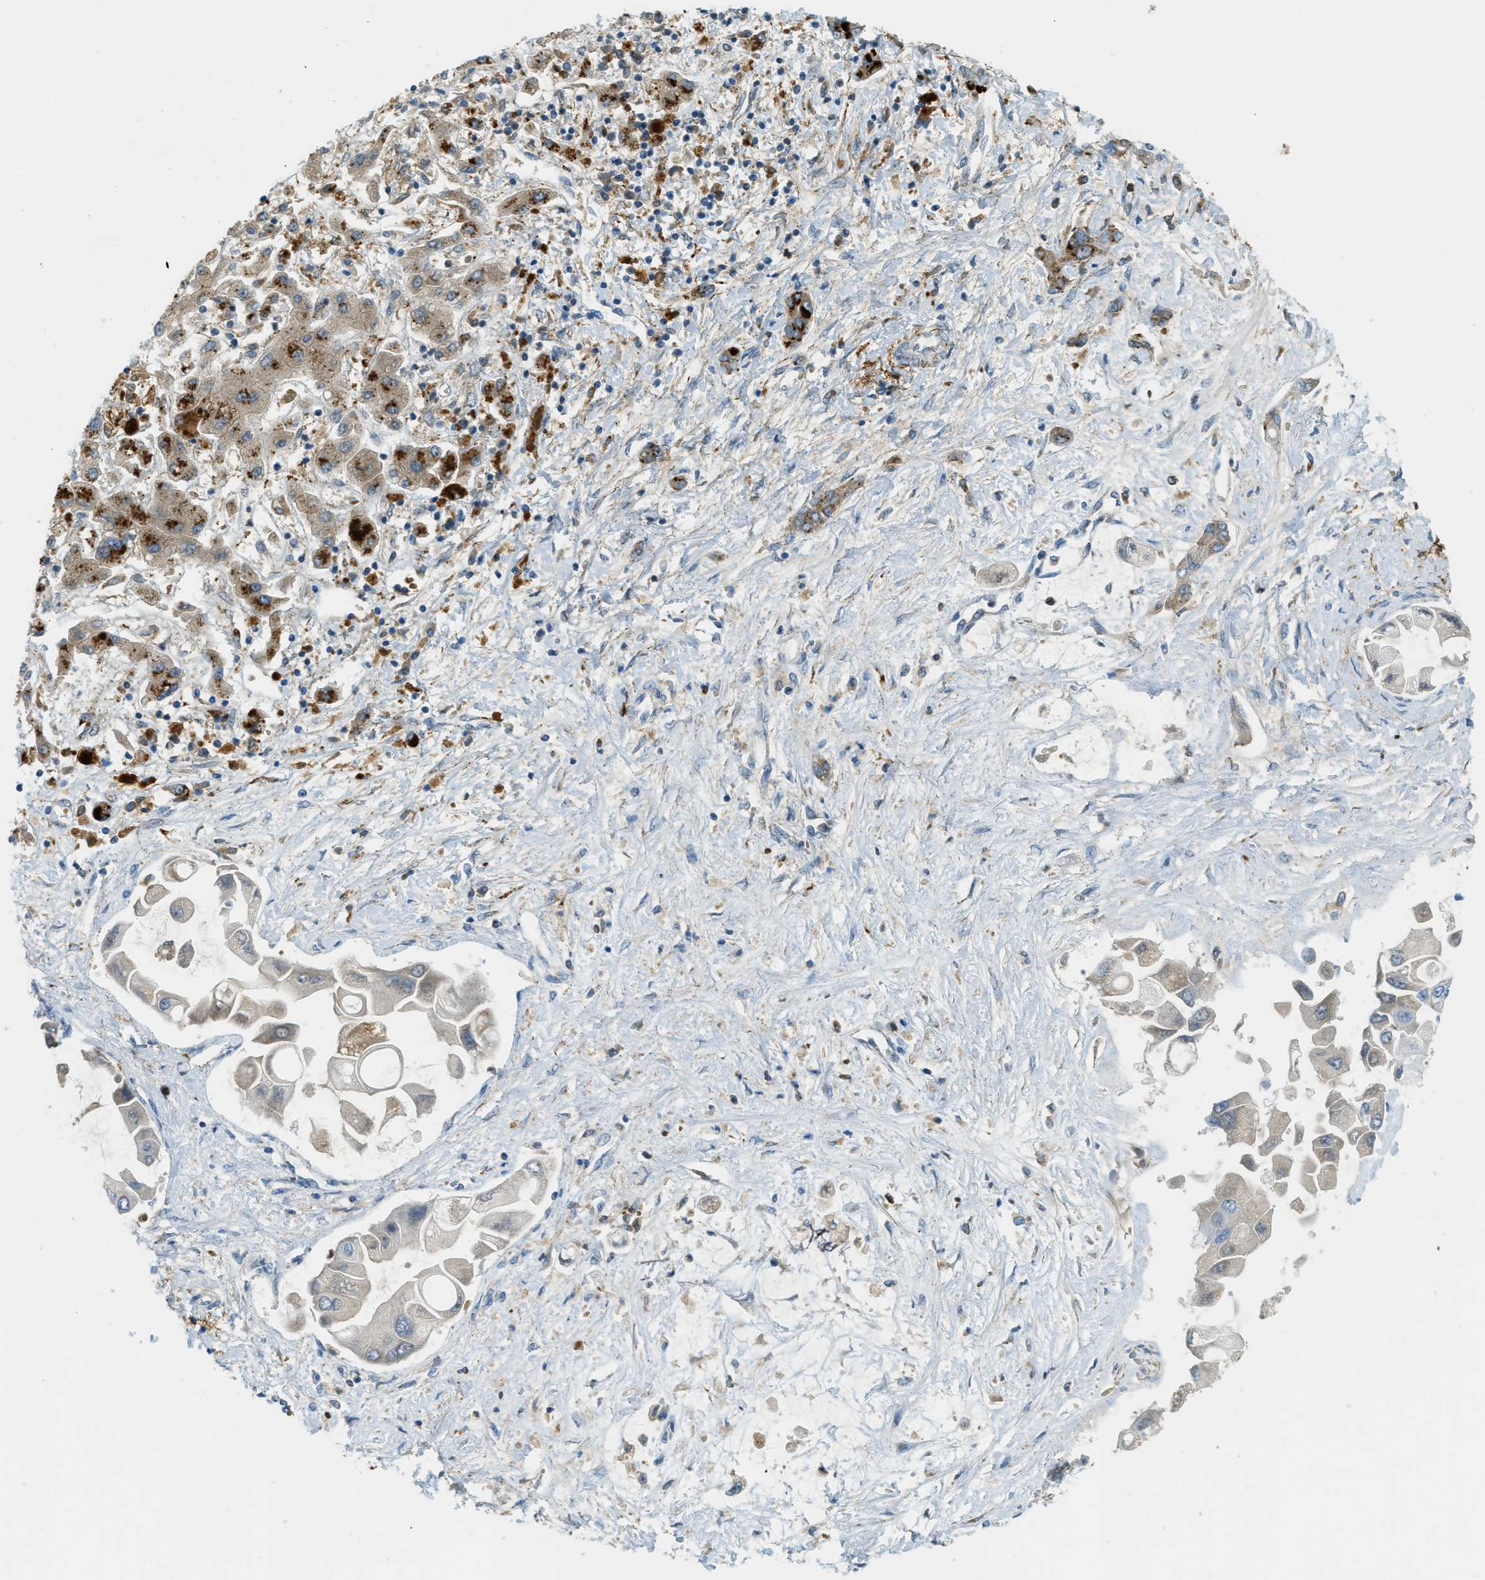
{"staining": {"intensity": "negative", "quantity": "none", "location": "none"}, "tissue": "liver cancer", "cell_type": "Tumor cells", "image_type": "cancer", "snomed": [{"axis": "morphology", "description": "Cholangiocarcinoma"}, {"axis": "topography", "description": "Liver"}], "caption": "A photomicrograph of cholangiocarcinoma (liver) stained for a protein displays no brown staining in tumor cells.", "gene": "PLBD2", "patient": {"sex": "male", "age": 50}}